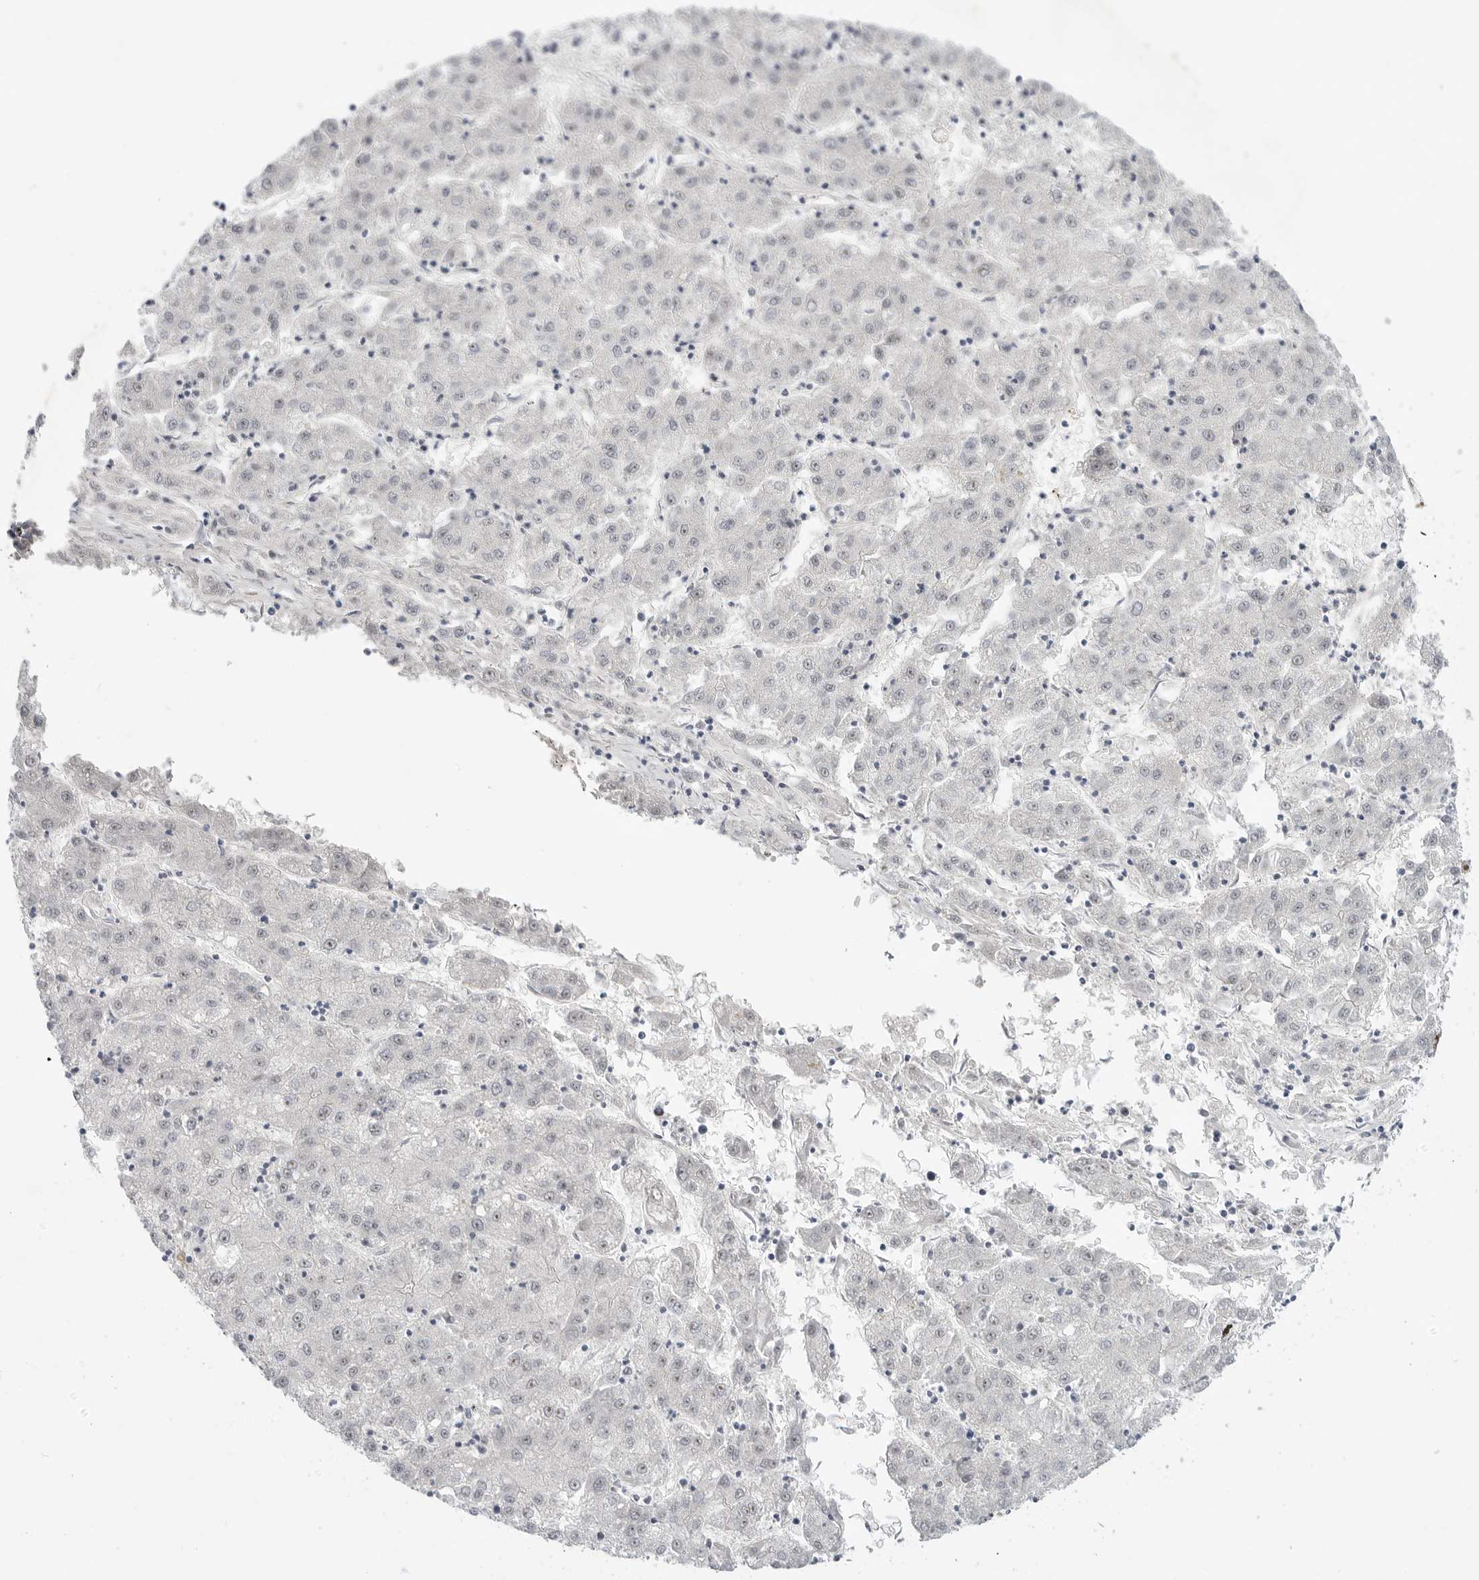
{"staining": {"intensity": "negative", "quantity": "none", "location": "none"}, "tissue": "liver cancer", "cell_type": "Tumor cells", "image_type": "cancer", "snomed": [{"axis": "morphology", "description": "Carcinoma, Hepatocellular, NOS"}, {"axis": "topography", "description": "Liver"}], "caption": "This is a image of IHC staining of hepatocellular carcinoma (liver), which shows no positivity in tumor cells.", "gene": "GPATCH2", "patient": {"sex": "male", "age": 72}}